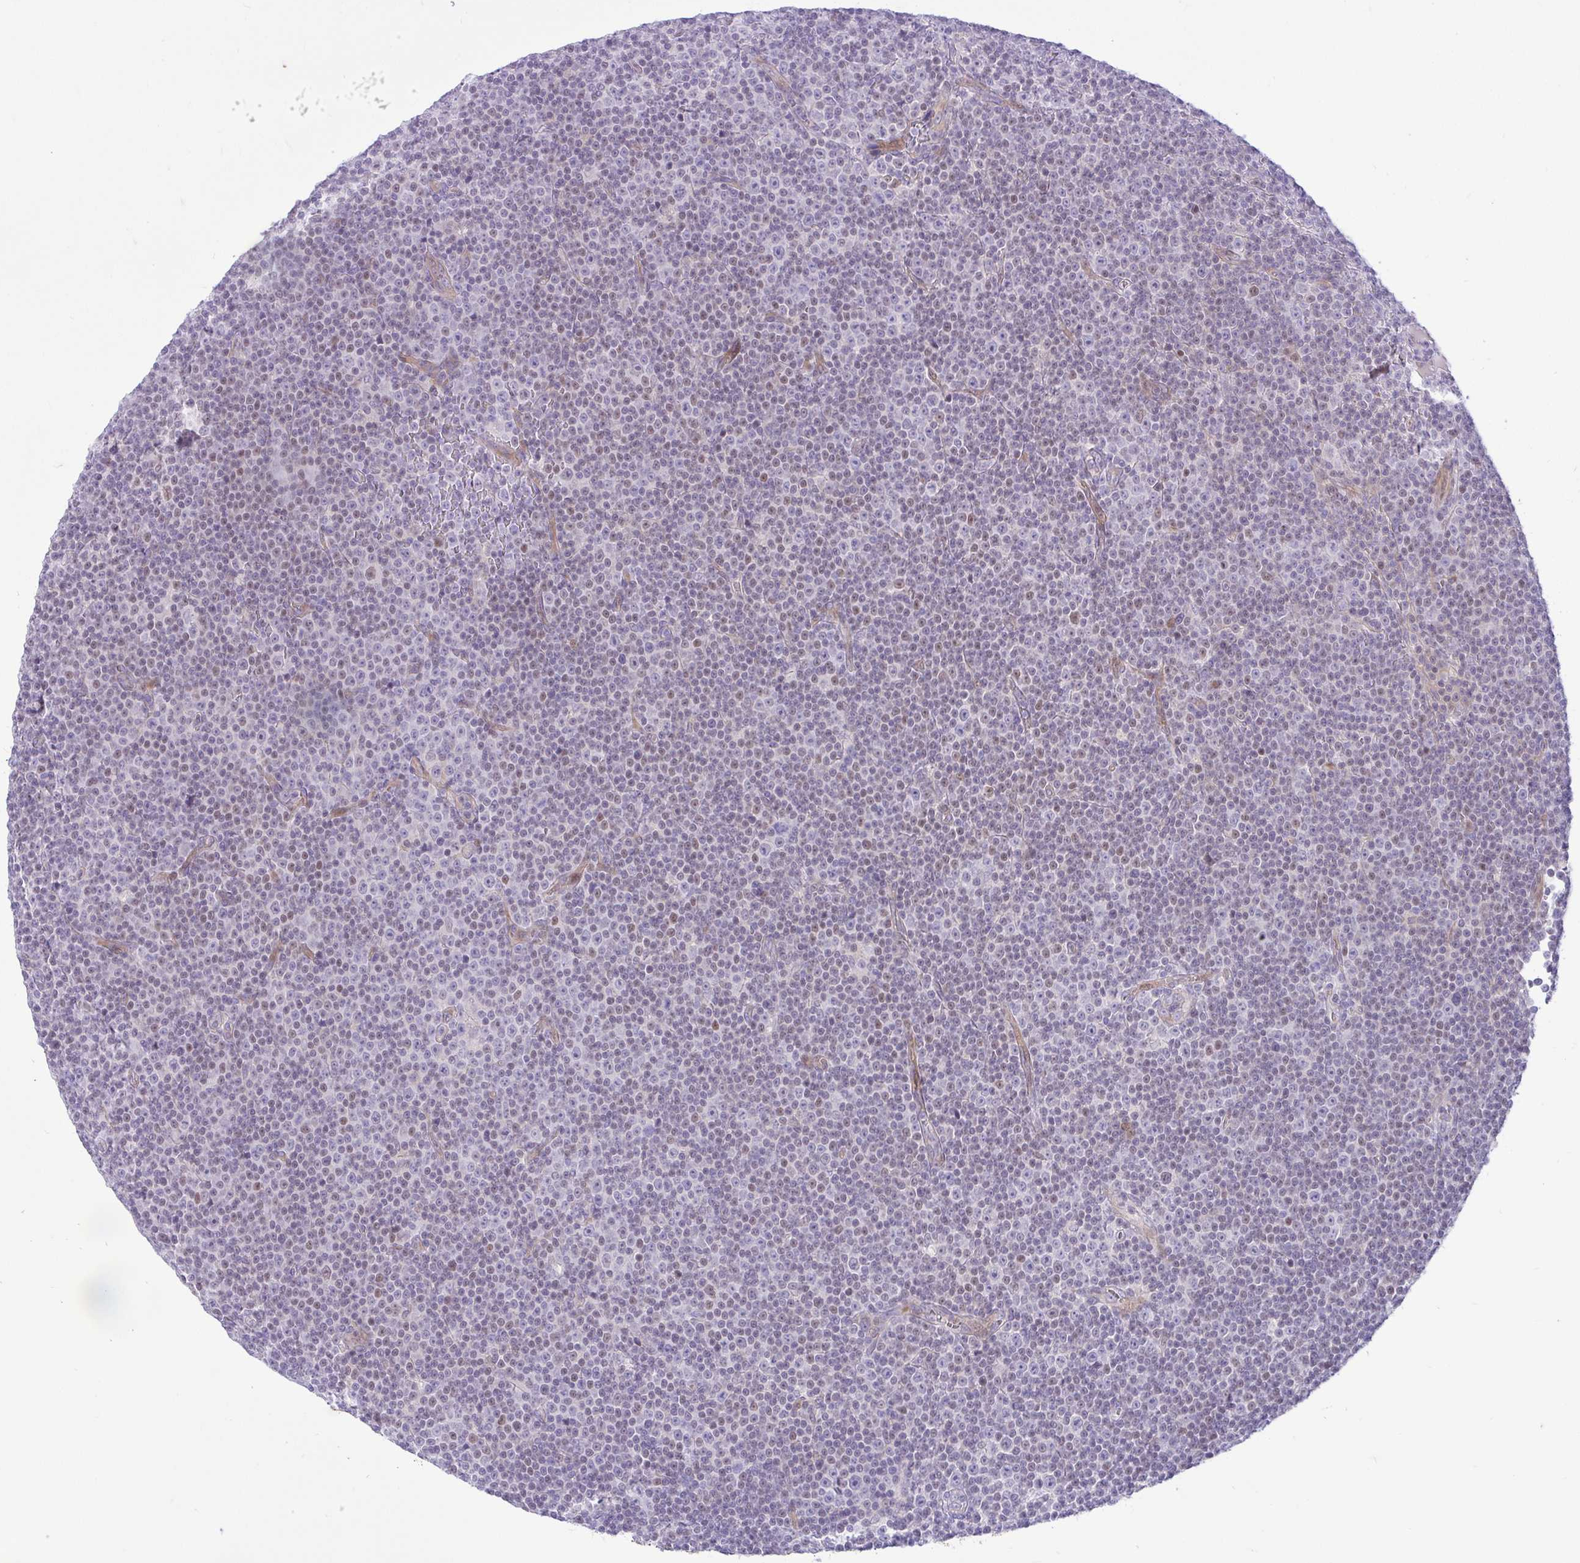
{"staining": {"intensity": "negative", "quantity": "none", "location": "none"}, "tissue": "lymphoma", "cell_type": "Tumor cells", "image_type": "cancer", "snomed": [{"axis": "morphology", "description": "Malignant lymphoma, non-Hodgkin's type, Low grade"}, {"axis": "topography", "description": "Lymph node"}], "caption": "A micrograph of human low-grade malignant lymphoma, non-Hodgkin's type is negative for staining in tumor cells.", "gene": "ZNF101", "patient": {"sex": "female", "age": 67}}